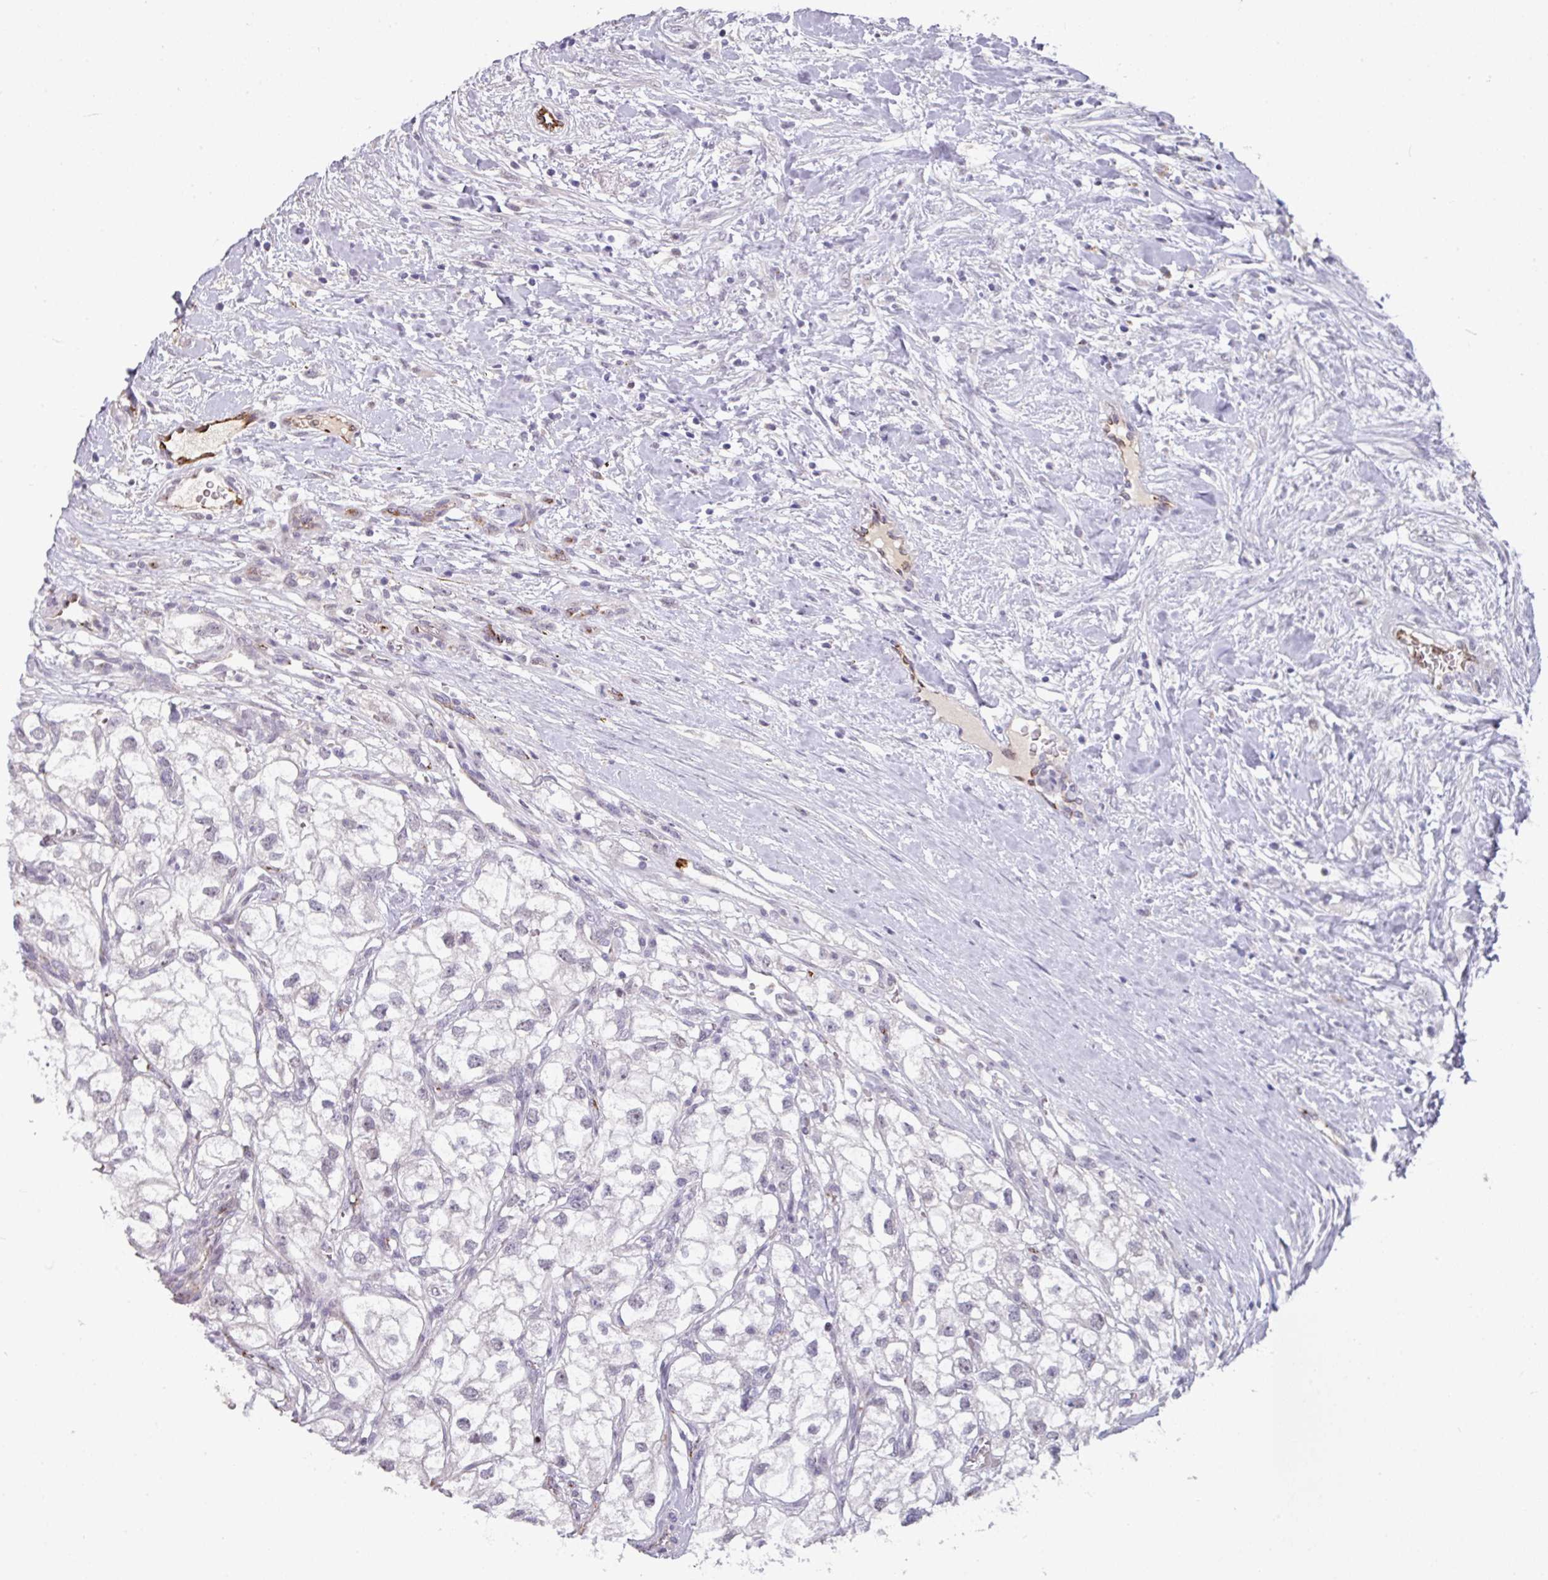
{"staining": {"intensity": "negative", "quantity": "none", "location": "none"}, "tissue": "renal cancer", "cell_type": "Tumor cells", "image_type": "cancer", "snomed": [{"axis": "morphology", "description": "Adenocarcinoma, NOS"}, {"axis": "topography", "description": "Kidney"}], "caption": "Immunohistochemistry image of neoplastic tissue: human renal adenocarcinoma stained with DAB exhibits no significant protein positivity in tumor cells.", "gene": "SIDT2", "patient": {"sex": "male", "age": 59}}